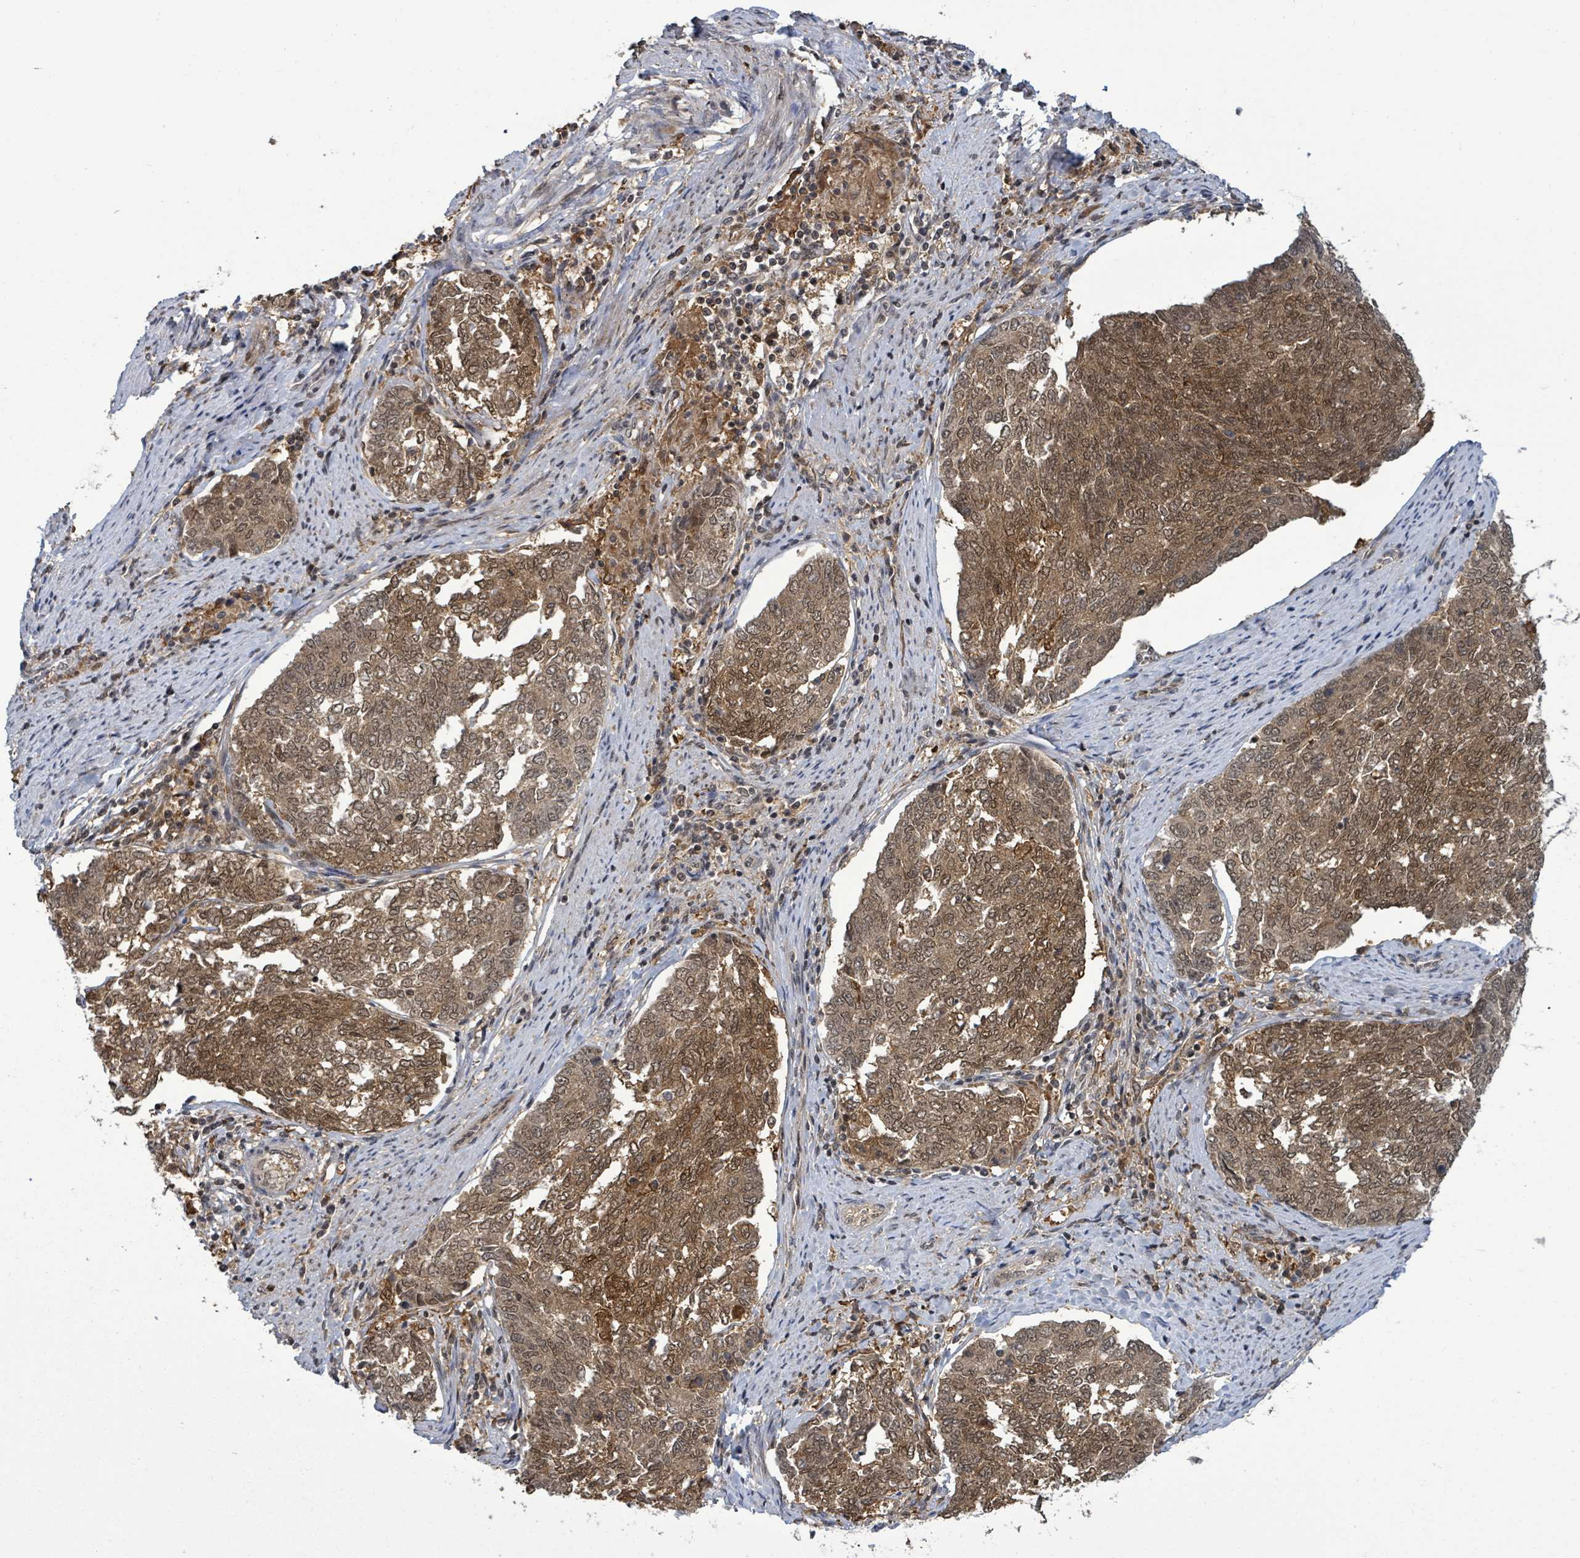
{"staining": {"intensity": "moderate", "quantity": ">75%", "location": "cytoplasmic/membranous,nuclear"}, "tissue": "endometrial cancer", "cell_type": "Tumor cells", "image_type": "cancer", "snomed": [{"axis": "morphology", "description": "Adenocarcinoma, NOS"}, {"axis": "topography", "description": "Endometrium"}], "caption": "Immunohistochemical staining of endometrial cancer reveals moderate cytoplasmic/membranous and nuclear protein positivity in approximately >75% of tumor cells.", "gene": "FBXO6", "patient": {"sex": "female", "age": 80}}